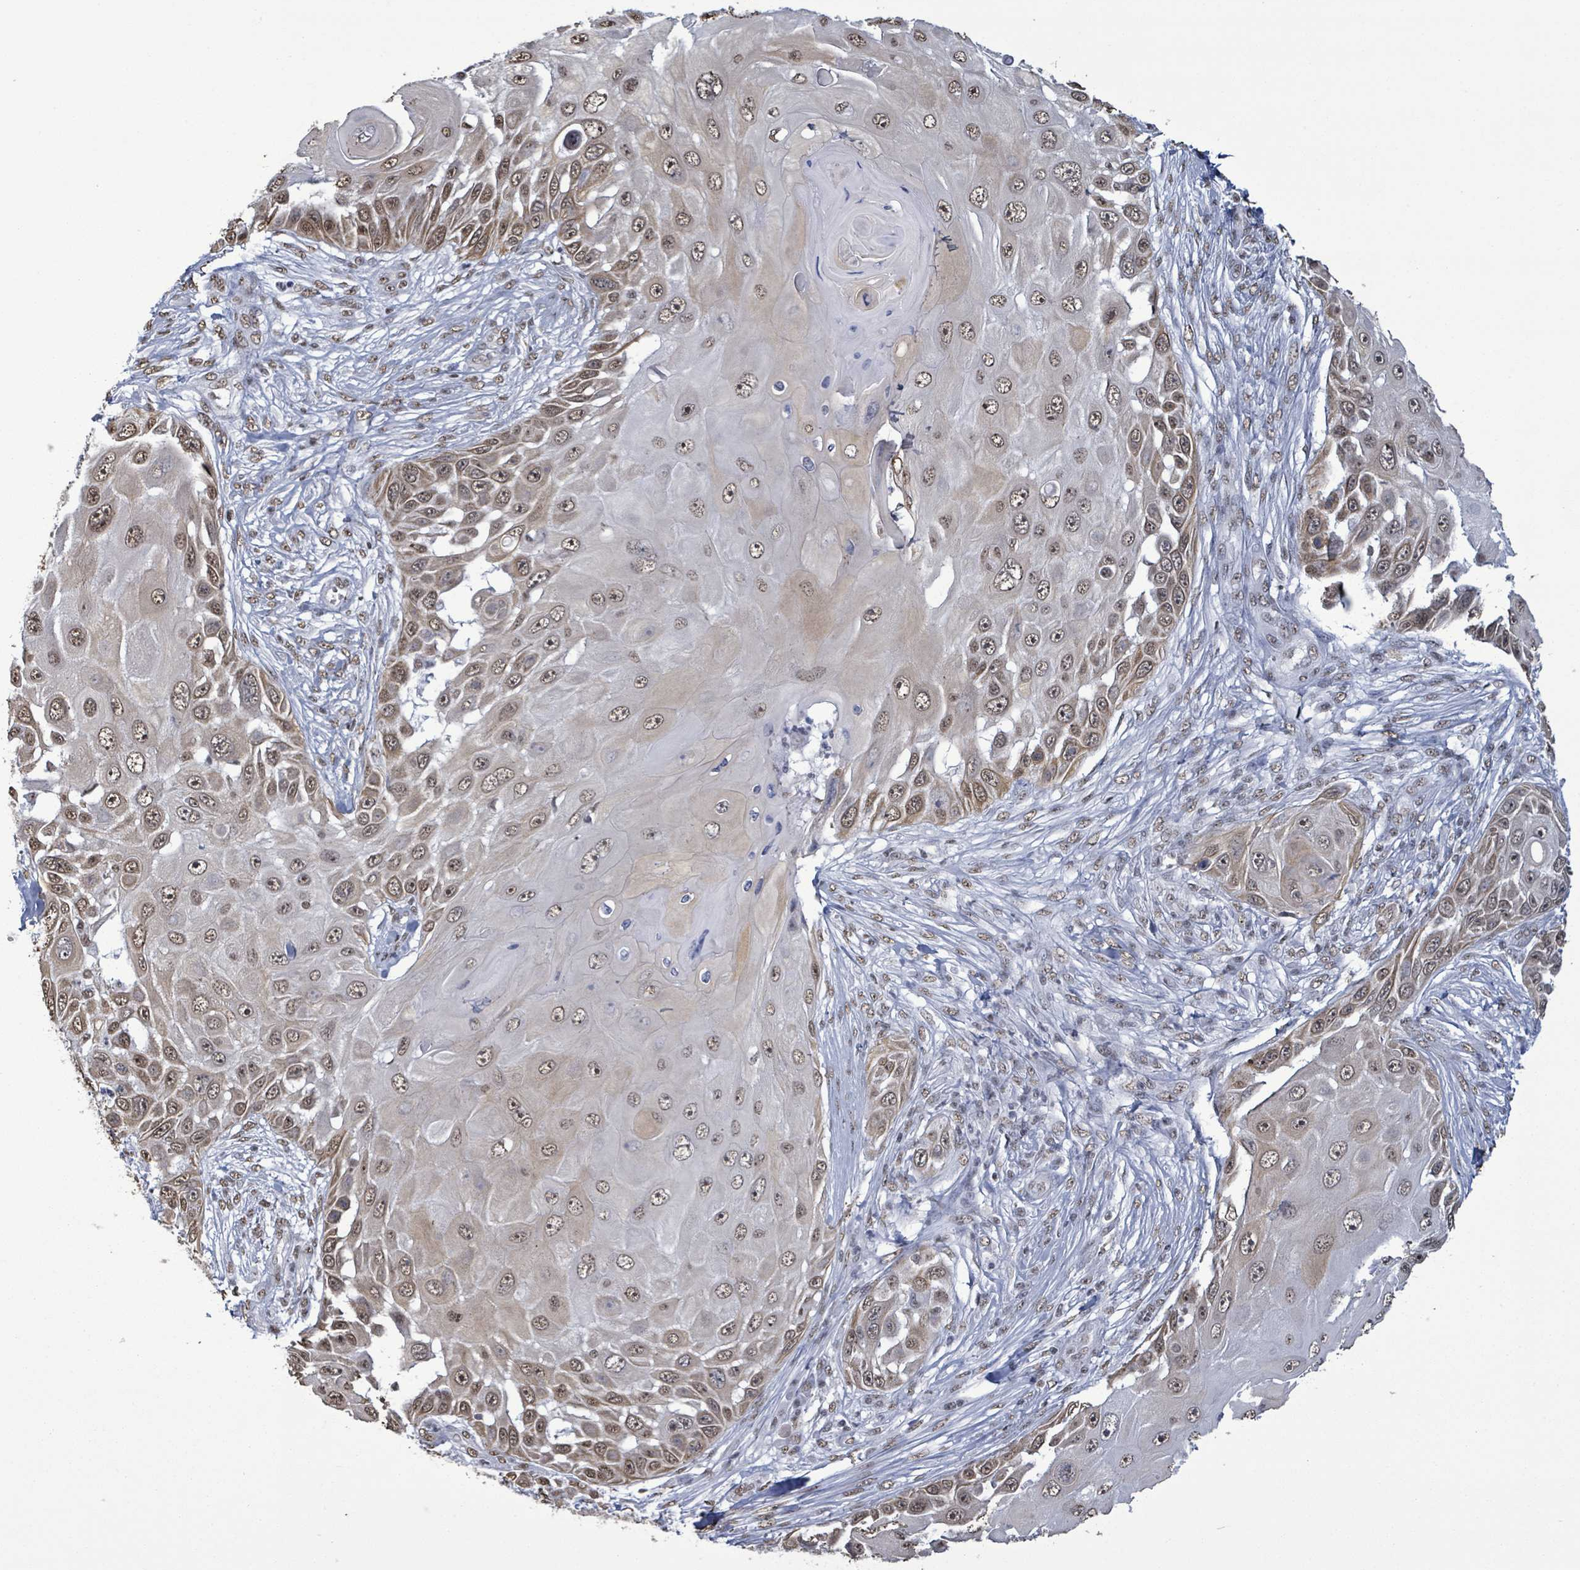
{"staining": {"intensity": "moderate", "quantity": ">75%", "location": "cytoplasmic/membranous,nuclear"}, "tissue": "skin cancer", "cell_type": "Tumor cells", "image_type": "cancer", "snomed": [{"axis": "morphology", "description": "Squamous cell carcinoma, NOS"}, {"axis": "topography", "description": "Skin"}], "caption": "Immunohistochemical staining of human skin cancer reveals medium levels of moderate cytoplasmic/membranous and nuclear expression in approximately >75% of tumor cells. Nuclei are stained in blue.", "gene": "SAMD14", "patient": {"sex": "female", "age": 44}}